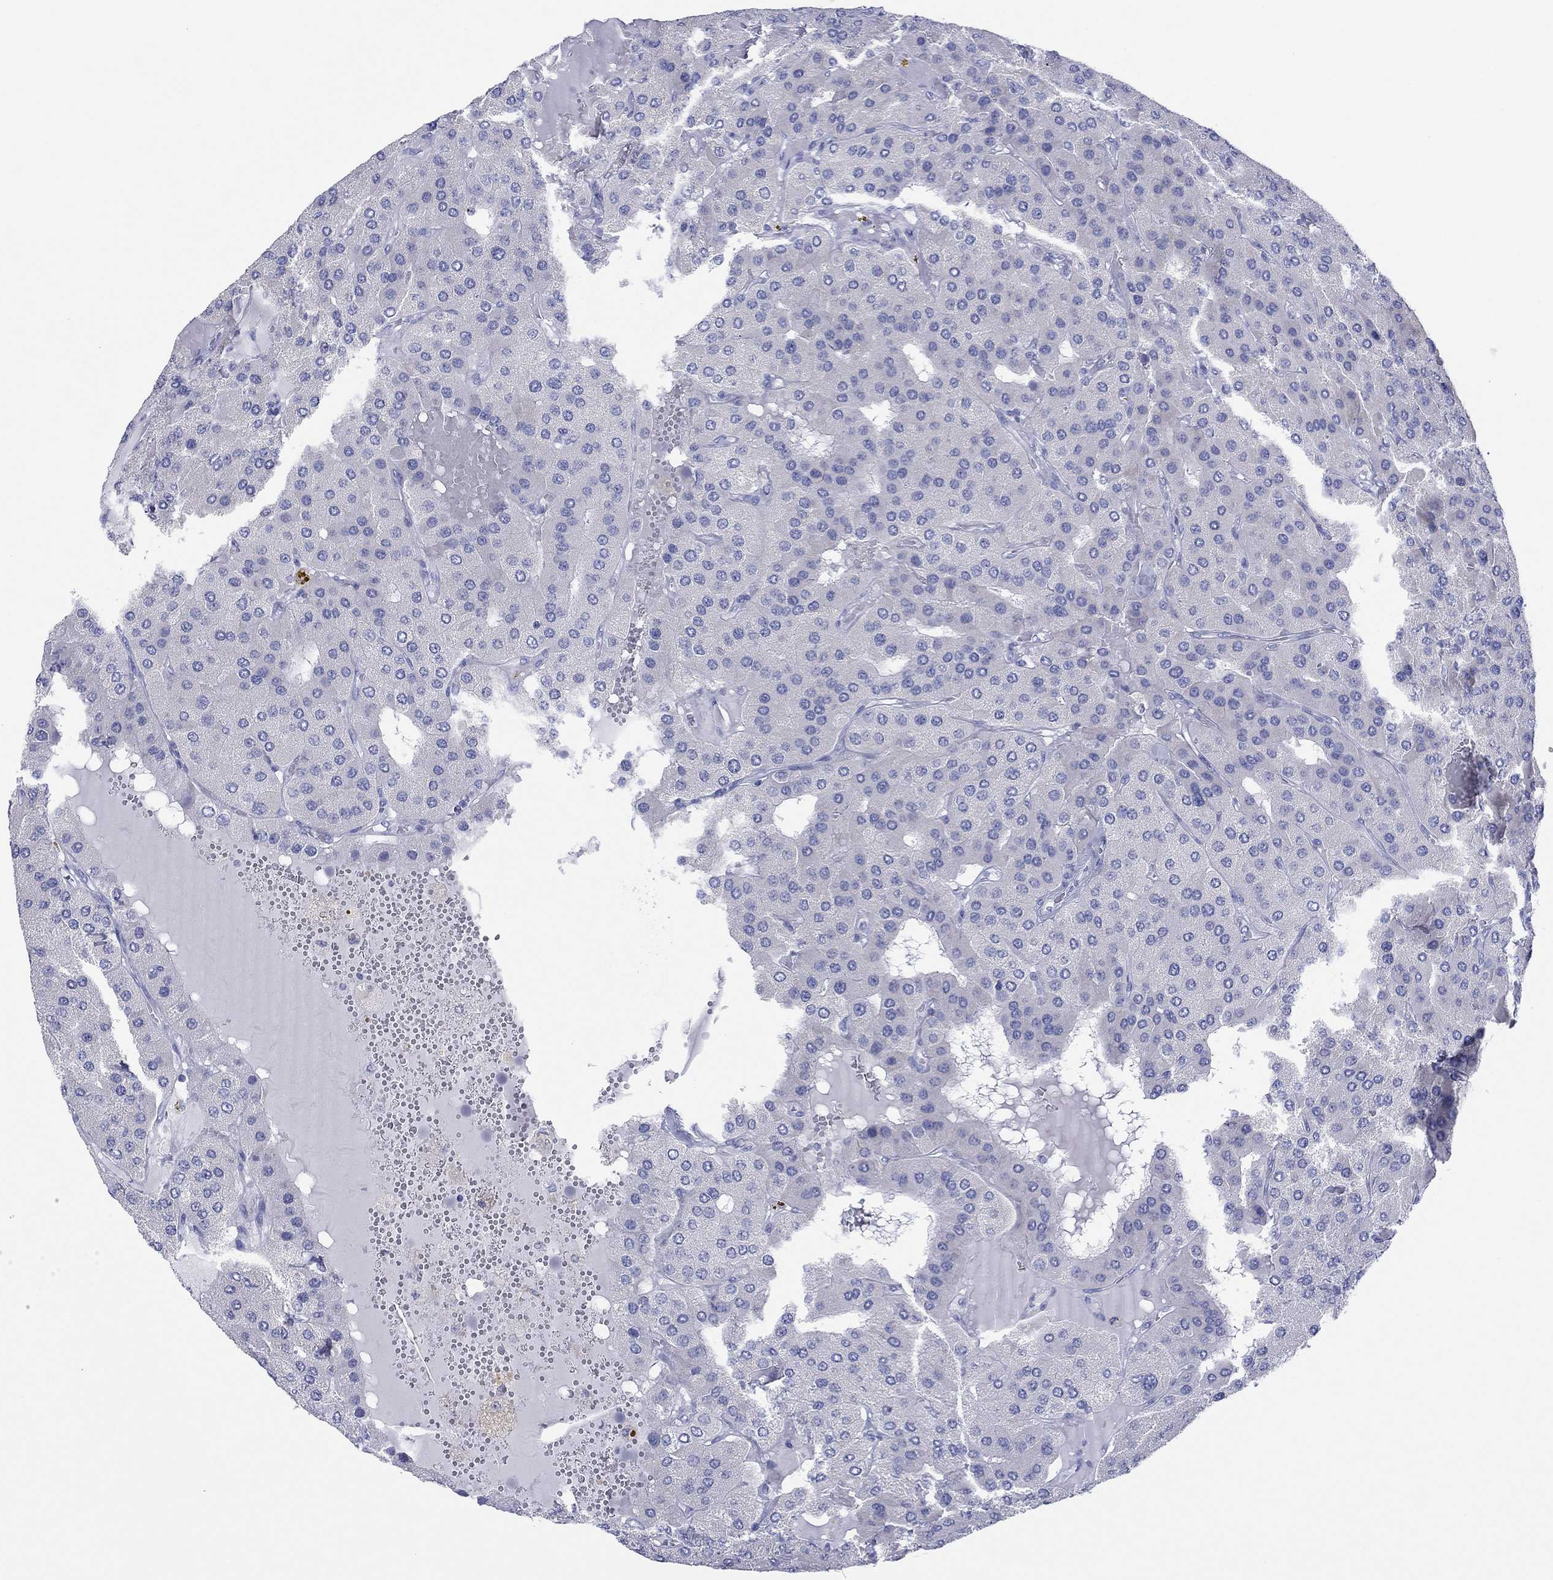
{"staining": {"intensity": "negative", "quantity": "none", "location": "none"}, "tissue": "parathyroid gland", "cell_type": "Glandular cells", "image_type": "normal", "snomed": [{"axis": "morphology", "description": "Normal tissue, NOS"}, {"axis": "morphology", "description": "Adenoma, NOS"}, {"axis": "topography", "description": "Parathyroid gland"}], "caption": "High power microscopy histopathology image of an IHC photomicrograph of benign parathyroid gland, revealing no significant staining in glandular cells.", "gene": "MAGEB6", "patient": {"sex": "female", "age": 86}}